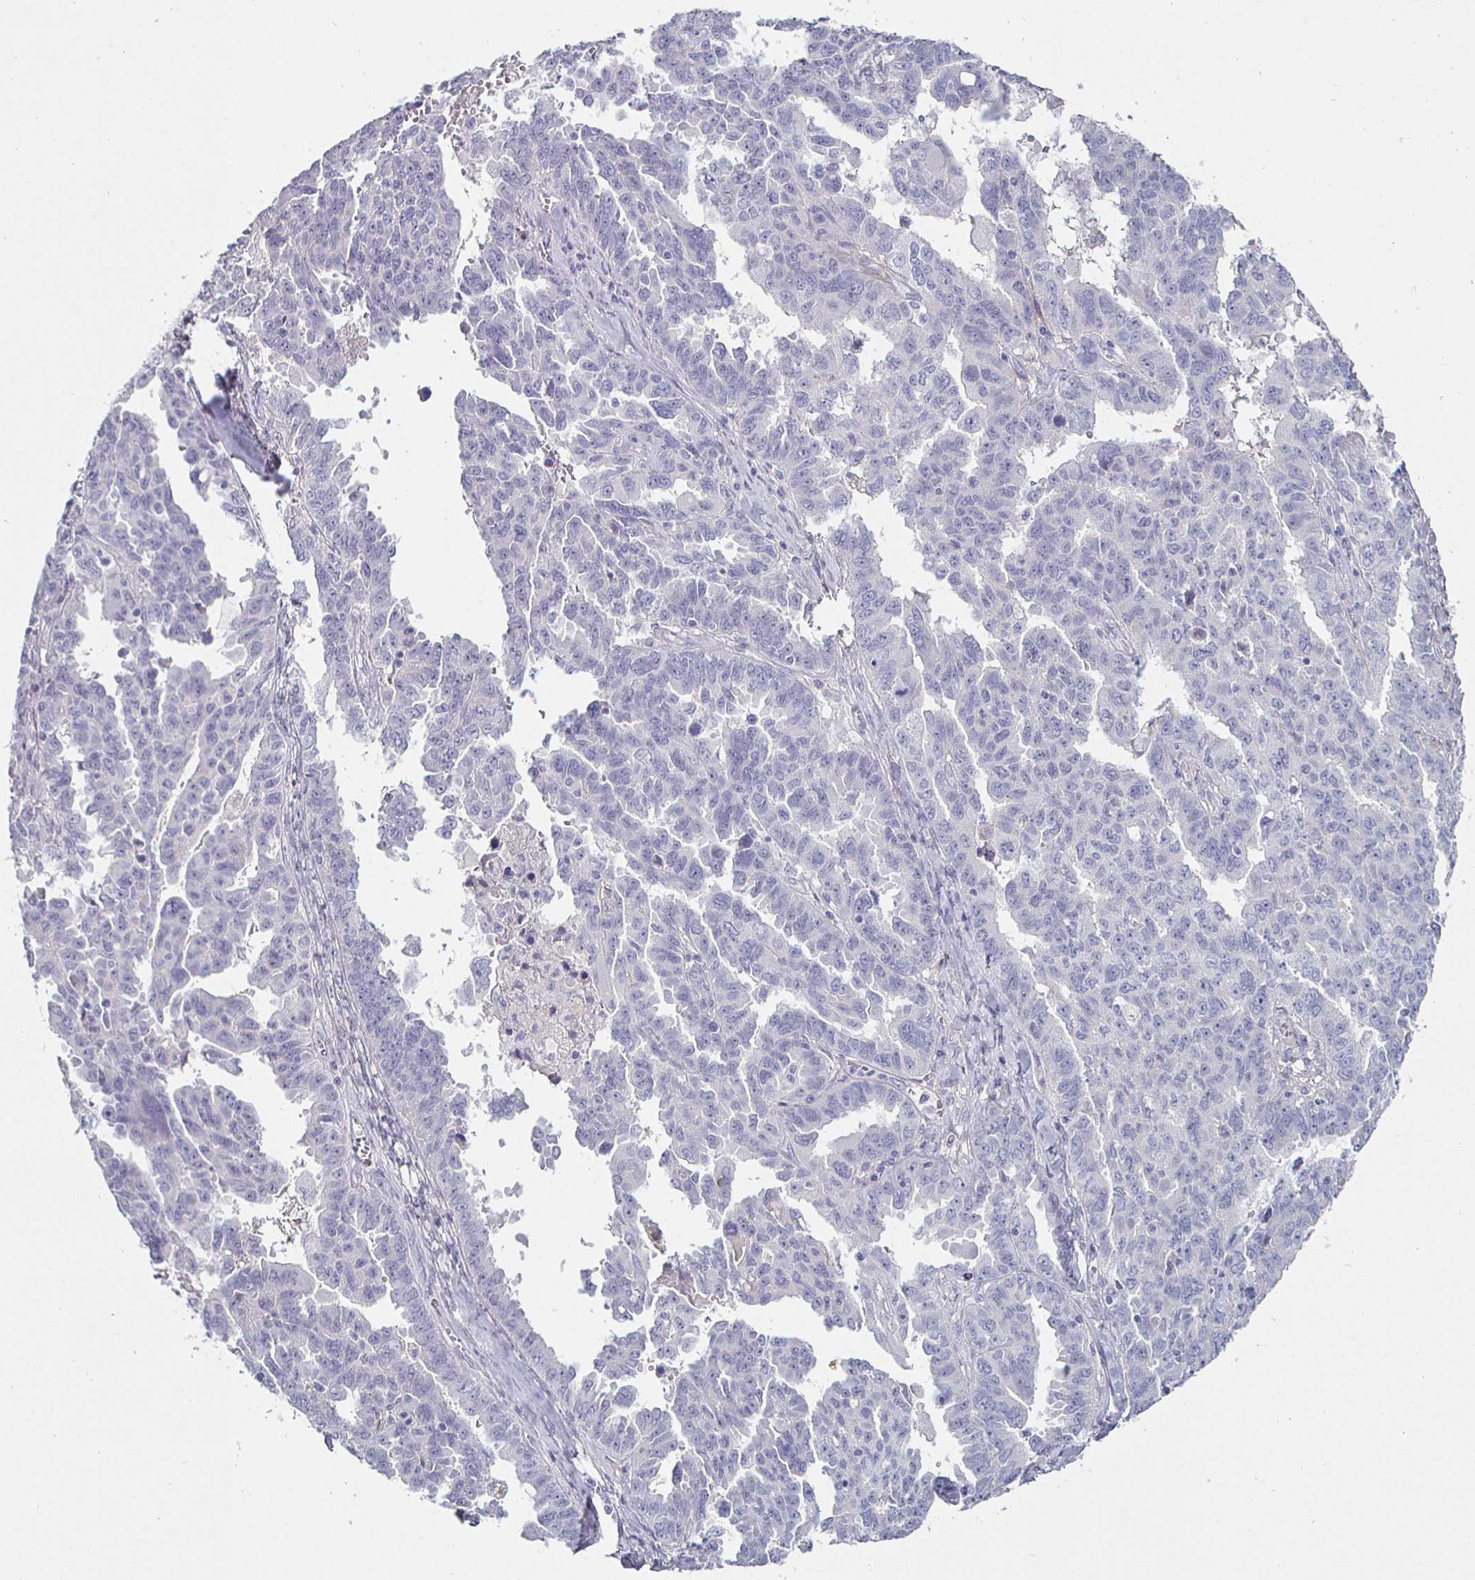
{"staining": {"intensity": "negative", "quantity": "none", "location": "none"}, "tissue": "ovarian cancer", "cell_type": "Tumor cells", "image_type": "cancer", "snomed": [{"axis": "morphology", "description": "Adenocarcinoma, NOS"}, {"axis": "morphology", "description": "Carcinoma, endometroid"}, {"axis": "topography", "description": "Ovary"}], "caption": "Immunohistochemical staining of ovarian adenocarcinoma demonstrates no significant positivity in tumor cells. (IHC, brightfield microscopy, high magnification).", "gene": "ENPP1", "patient": {"sex": "female", "age": 72}}